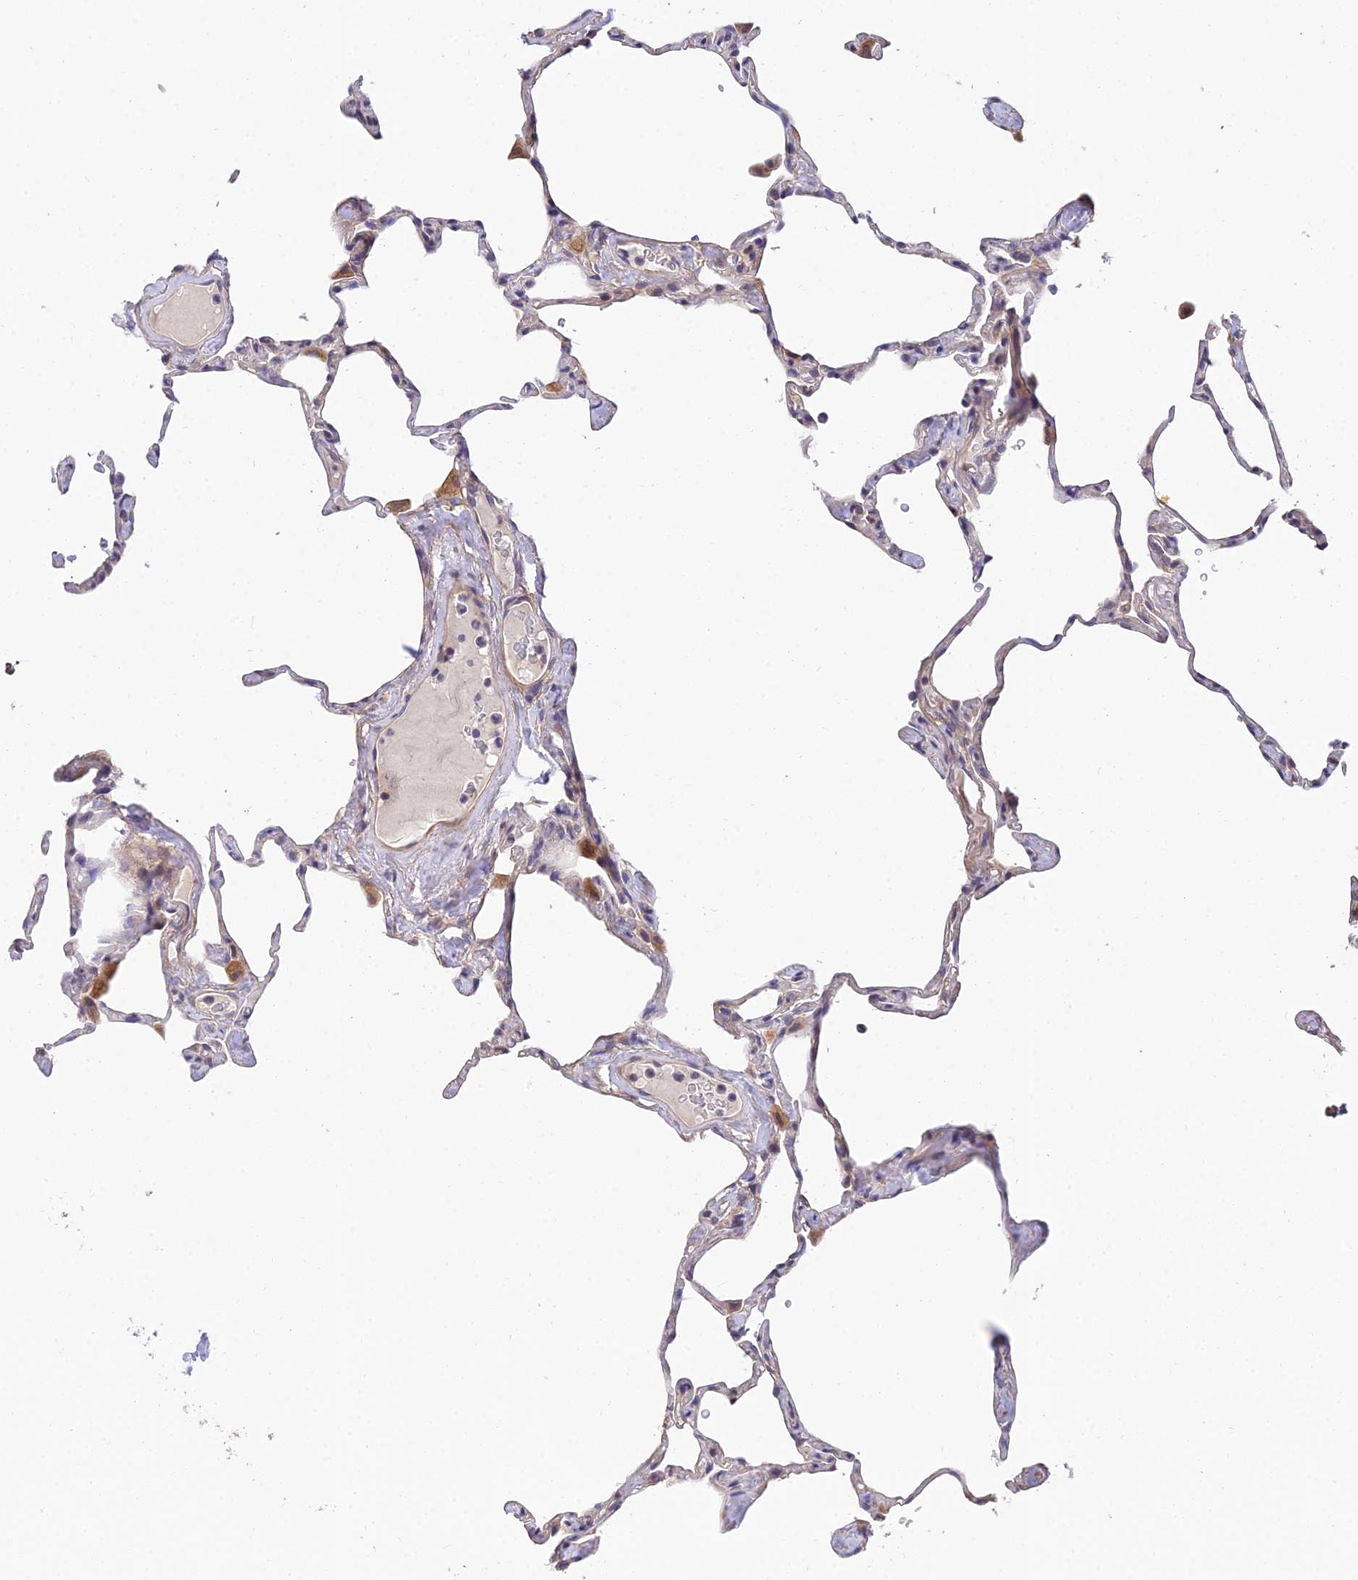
{"staining": {"intensity": "weak", "quantity": "25%-75%", "location": "cytoplasmic/membranous"}, "tissue": "lung", "cell_type": "Alveolar cells", "image_type": "normal", "snomed": [{"axis": "morphology", "description": "Normal tissue, NOS"}, {"axis": "topography", "description": "Lung"}], "caption": "The micrograph displays a brown stain indicating the presence of a protein in the cytoplasmic/membranous of alveolar cells in lung. (DAB (3,3'-diaminobenzidine) IHC, brown staining for protein, blue staining for nuclei).", "gene": "ARL8A", "patient": {"sex": "male", "age": 65}}